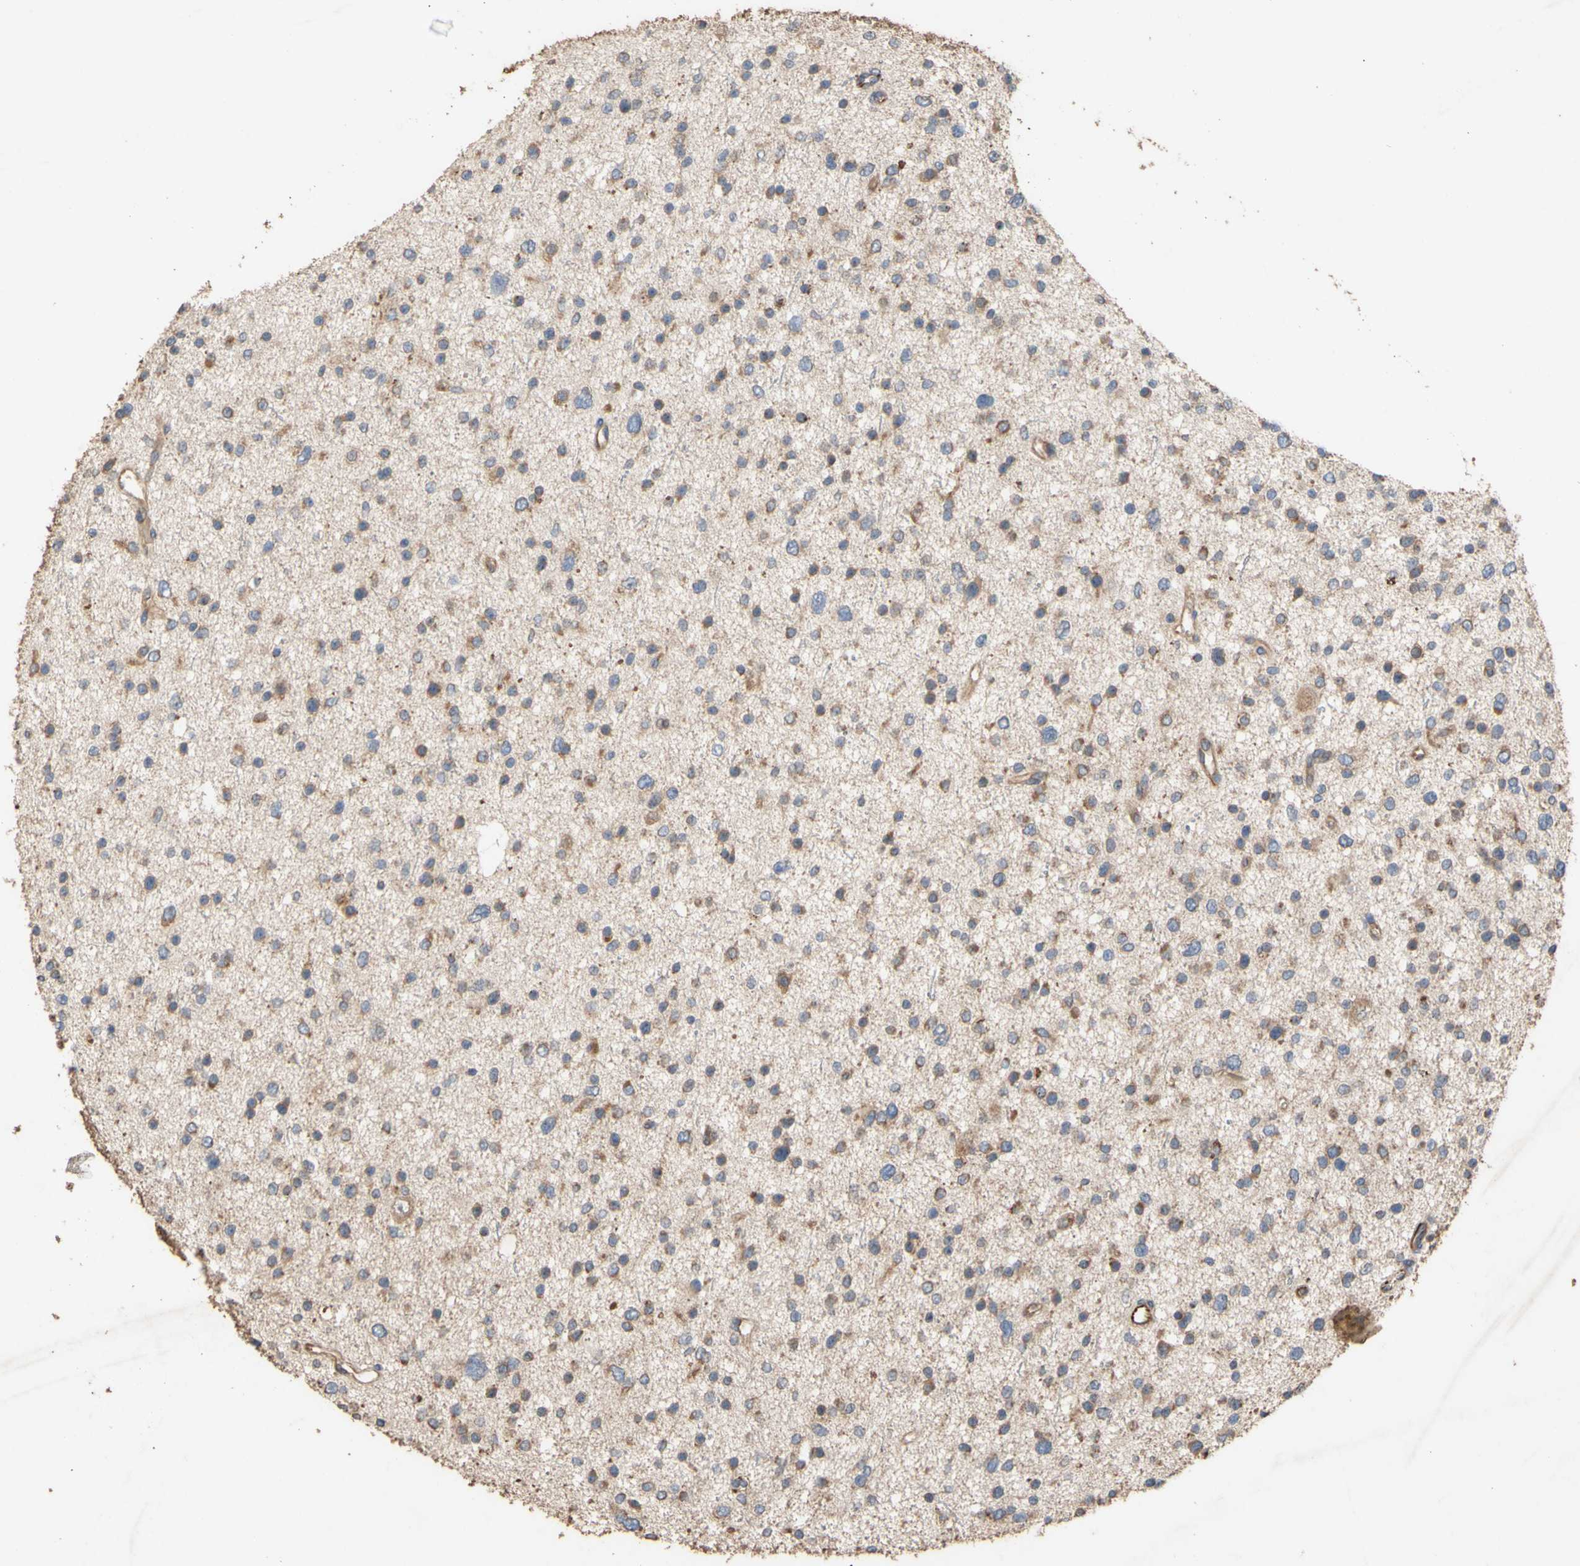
{"staining": {"intensity": "moderate", "quantity": "25%-75%", "location": "cytoplasmic/membranous"}, "tissue": "glioma", "cell_type": "Tumor cells", "image_type": "cancer", "snomed": [{"axis": "morphology", "description": "Glioma, malignant, Low grade"}, {"axis": "topography", "description": "Brain"}], "caption": "Protein staining exhibits moderate cytoplasmic/membranous staining in about 25%-75% of tumor cells in malignant low-grade glioma.", "gene": "EIF2S3", "patient": {"sex": "female", "age": 37}}